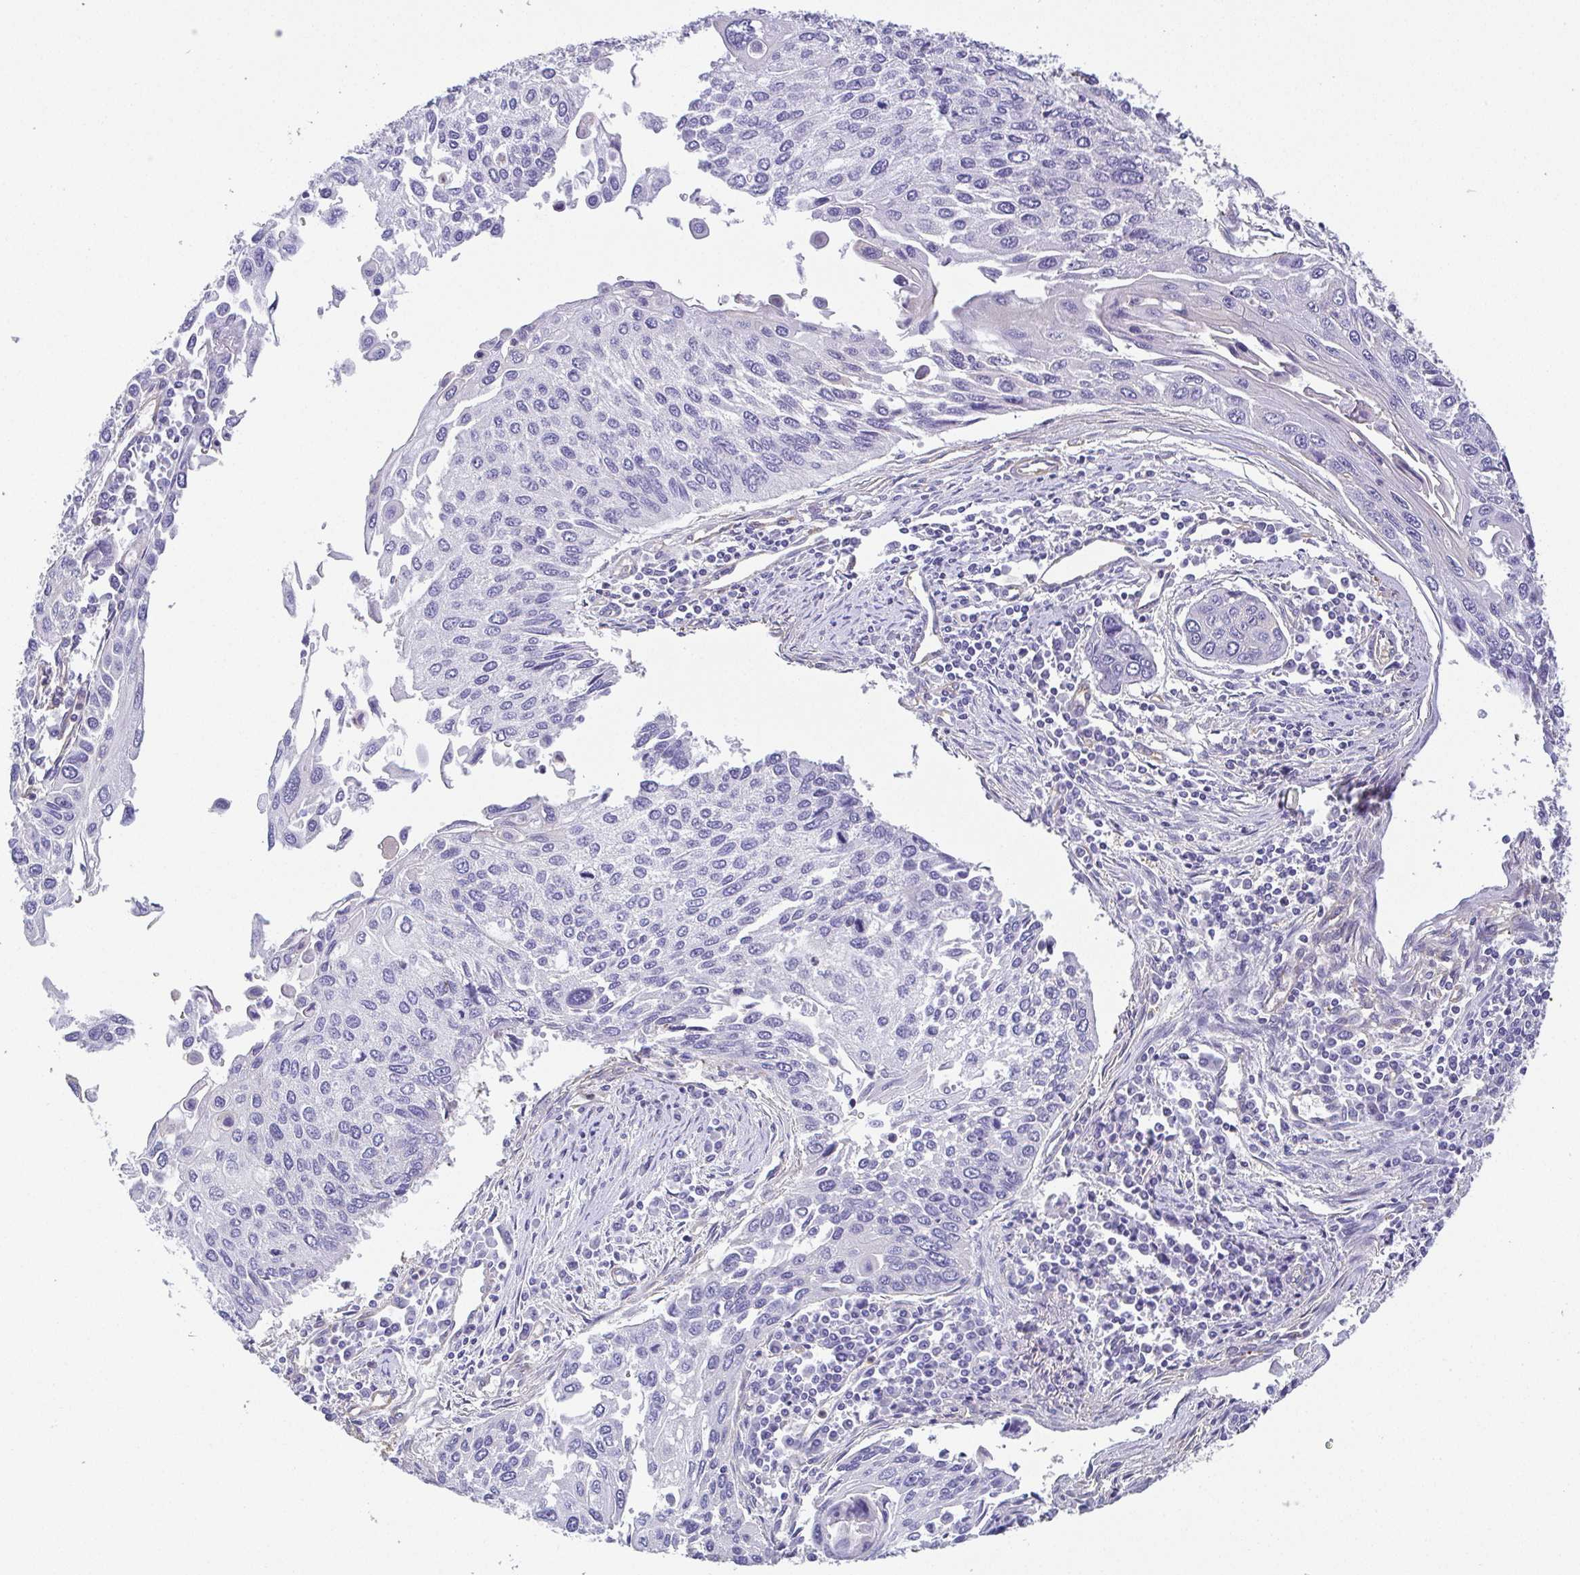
{"staining": {"intensity": "negative", "quantity": "none", "location": "none"}, "tissue": "lung cancer", "cell_type": "Tumor cells", "image_type": "cancer", "snomed": [{"axis": "morphology", "description": "Squamous cell carcinoma, NOS"}, {"axis": "morphology", "description": "Squamous cell carcinoma, metastatic, NOS"}, {"axis": "topography", "description": "Lung"}], "caption": "High power microscopy histopathology image of an IHC image of lung cancer, revealing no significant staining in tumor cells. The staining is performed using DAB (3,3'-diaminobenzidine) brown chromogen with nuclei counter-stained in using hematoxylin.", "gene": "MYL6", "patient": {"sex": "male", "age": 63}}